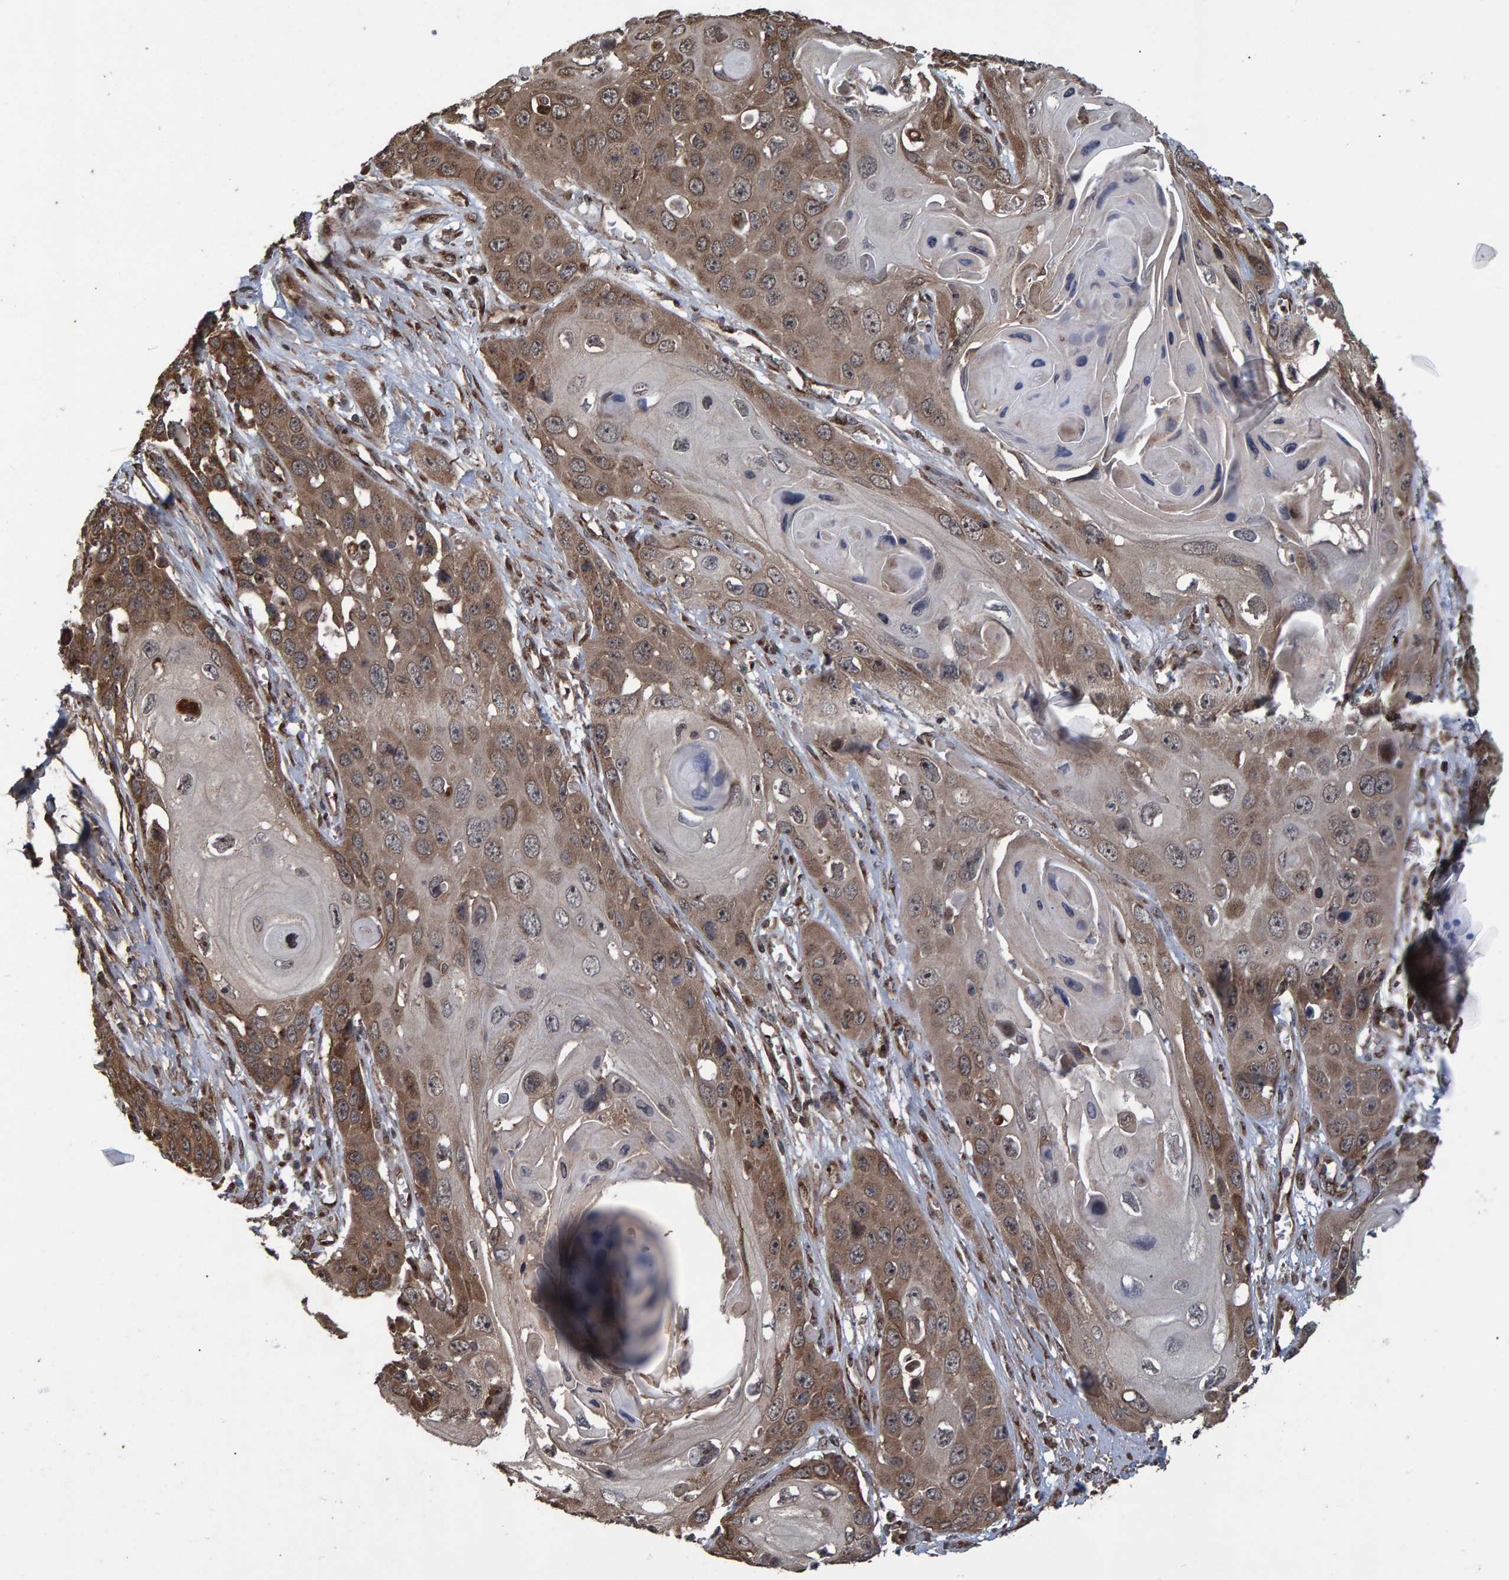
{"staining": {"intensity": "moderate", "quantity": ">75%", "location": "cytoplasmic/membranous,nuclear"}, "tissue": "skin cancer", "cell_type": "Tumor cells", "image_type": "cancer", "snomed": [{"axis": "morphology", "description": "Squamous cell carcinoma, NOS"}, {"axis": "topography", "description": "Skin"}], "caption": "Protein staining exhibits moderate cytoplasmic/membranous and nuclear staining in approximately >75% of tumor cells in squamous cell carcinoma (skin).", "gene": "TRIM68", "patient": {"sex": "male", "age": 55}}